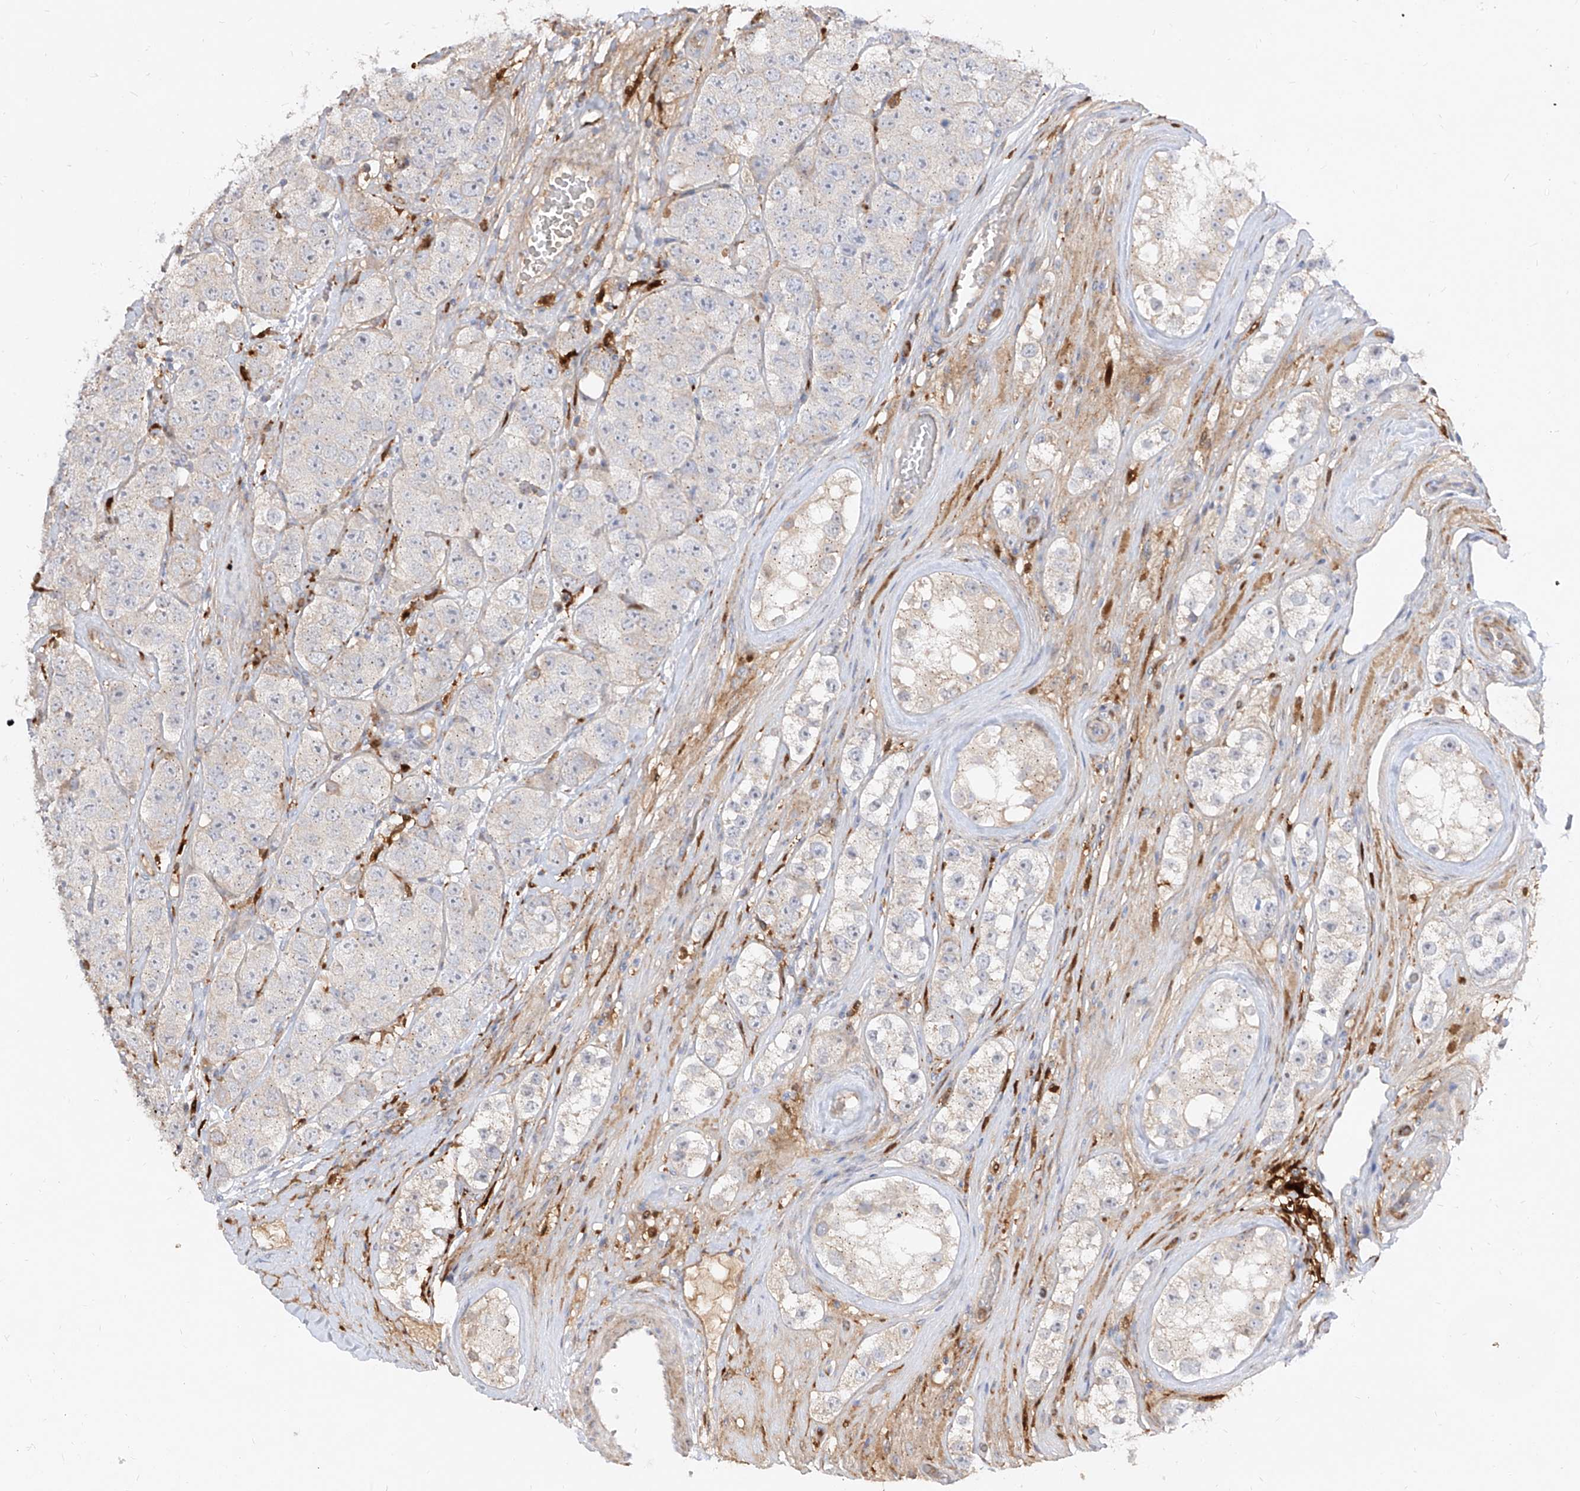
{"staining": {"intensity": "negative", "quantity": "none", "location": "none"}, "tissue": "testis cancer", "cell_type": "Tumor cells", "image_type": "cancer", "snomed": [{"axis": "morphology", "description": "Seminoma, NOS"}, {"axis": "topography", "description": "Testis"}], "caption": "A micrograph of testis cancer stained for a protein reveals no brown staining in tumor cells.", "gene": "KYNU", "patient": {"sex": "male", "age": 28}}